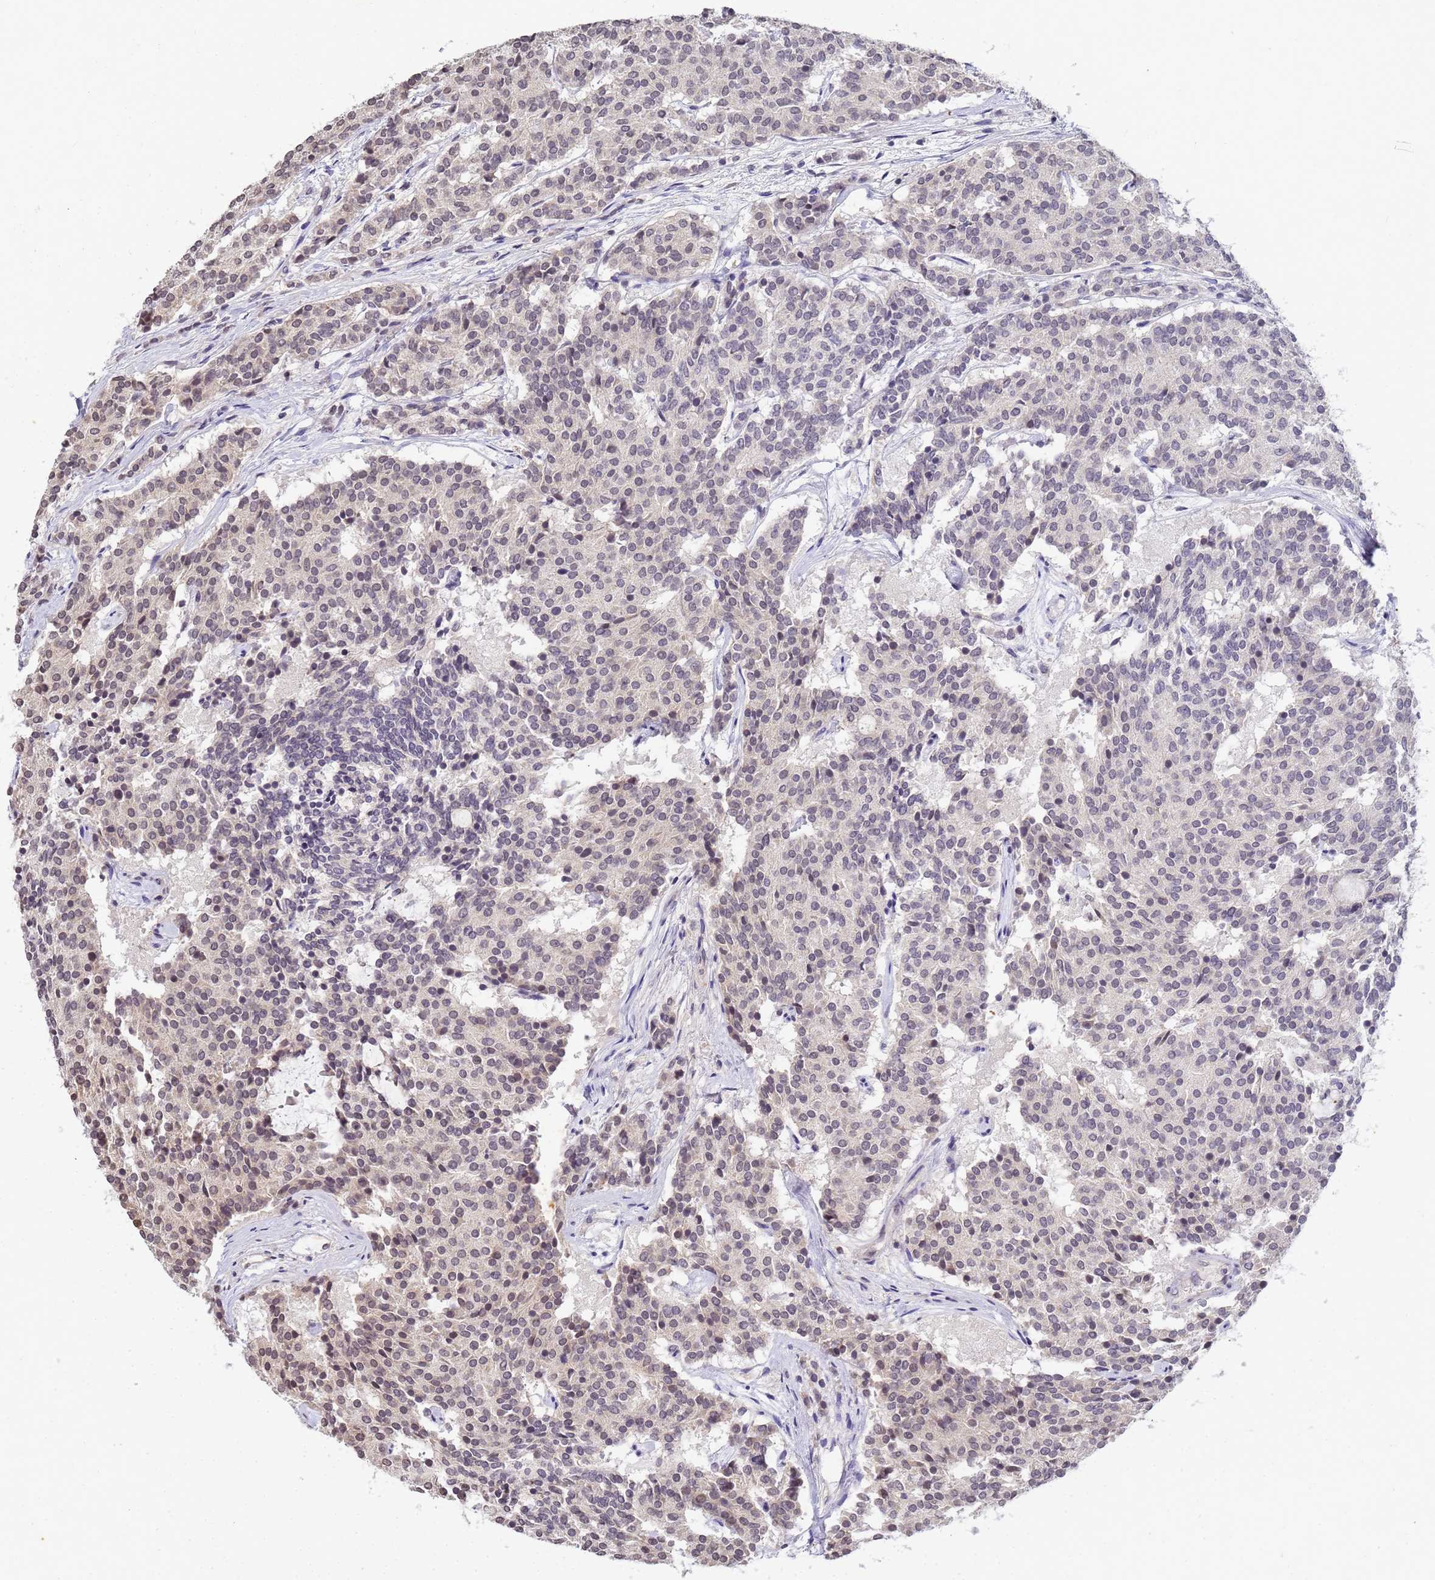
{"staining": {"intensity": "negative", "quantity": "none", "location": "none"}, "tissue": "carcinoid", "cell_type": "Tumor cells", "image_type": "cancer", "snomed": [{"axis": "morphology", "description": "Carcinoid, malignant, NOS"}, {"axis": "topography", "description": "Pancreas"}], "caption": "The histopathology image exhibits no significant staining in tumor cells of malignant carcinoid.", "gene": "MYL7", "patient": {"sex": "female", "age": 54}}